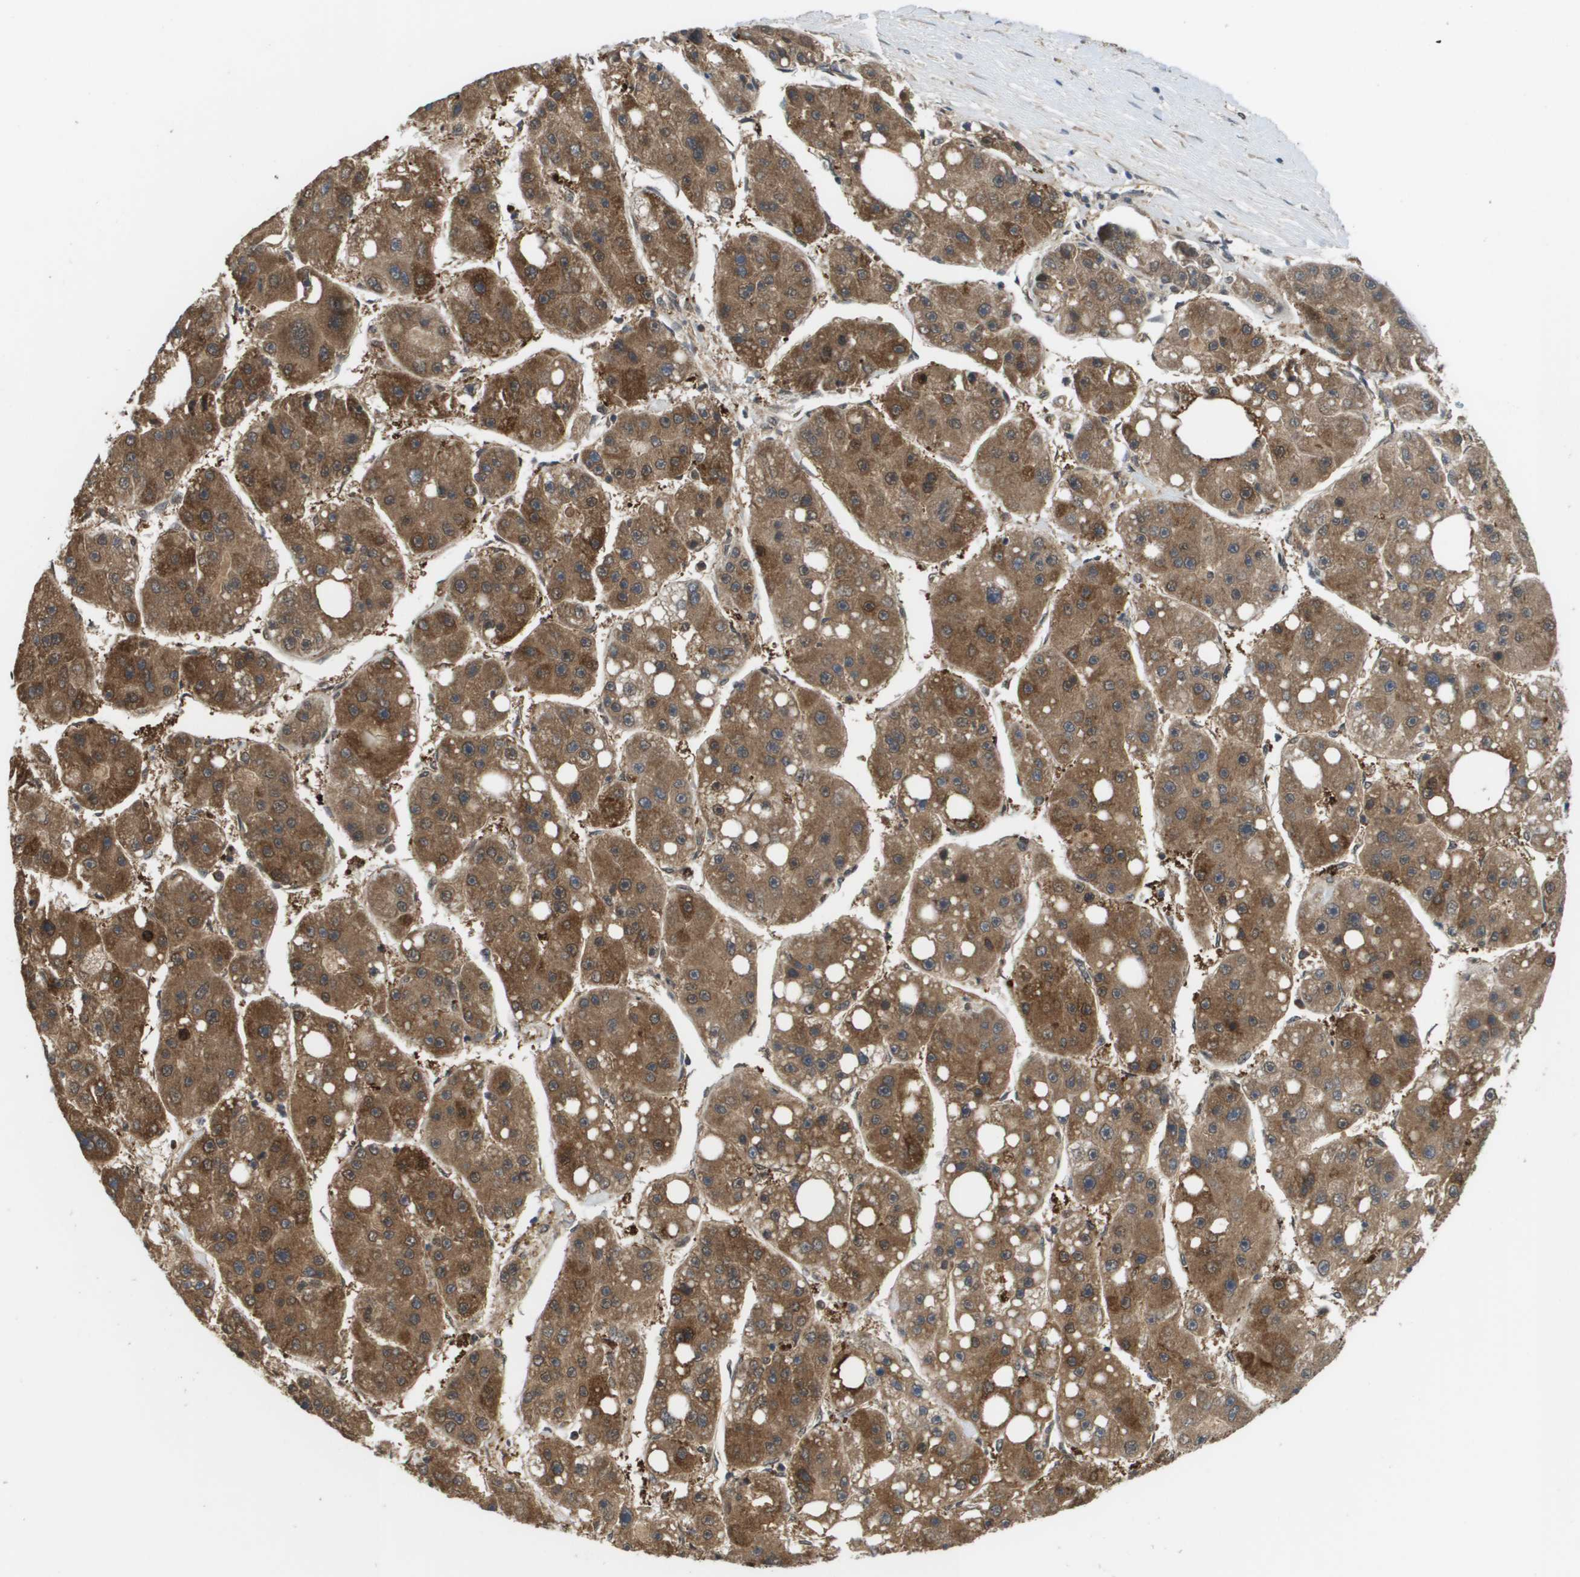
{"staining": {"intensity": "moderate", "quantity": ">75%", "location": "cytoplasmic/membranous"}, "tissue": "liver cancer", "cell_type": "Tumor cells", "image_type": "cancer", "snomed": [{"axis": "morphology", "description": "Carcinoma, Hepatocellular, NOS"}, {"axis": "topography", "description": "Liver"}], "caption": "Moderate cytoplasmic/membranous expression is seen in approximately >75% of tumor cells in liver cancer.", "gene": "PRCC", "patient": {"sex": "female", "age": 61}}